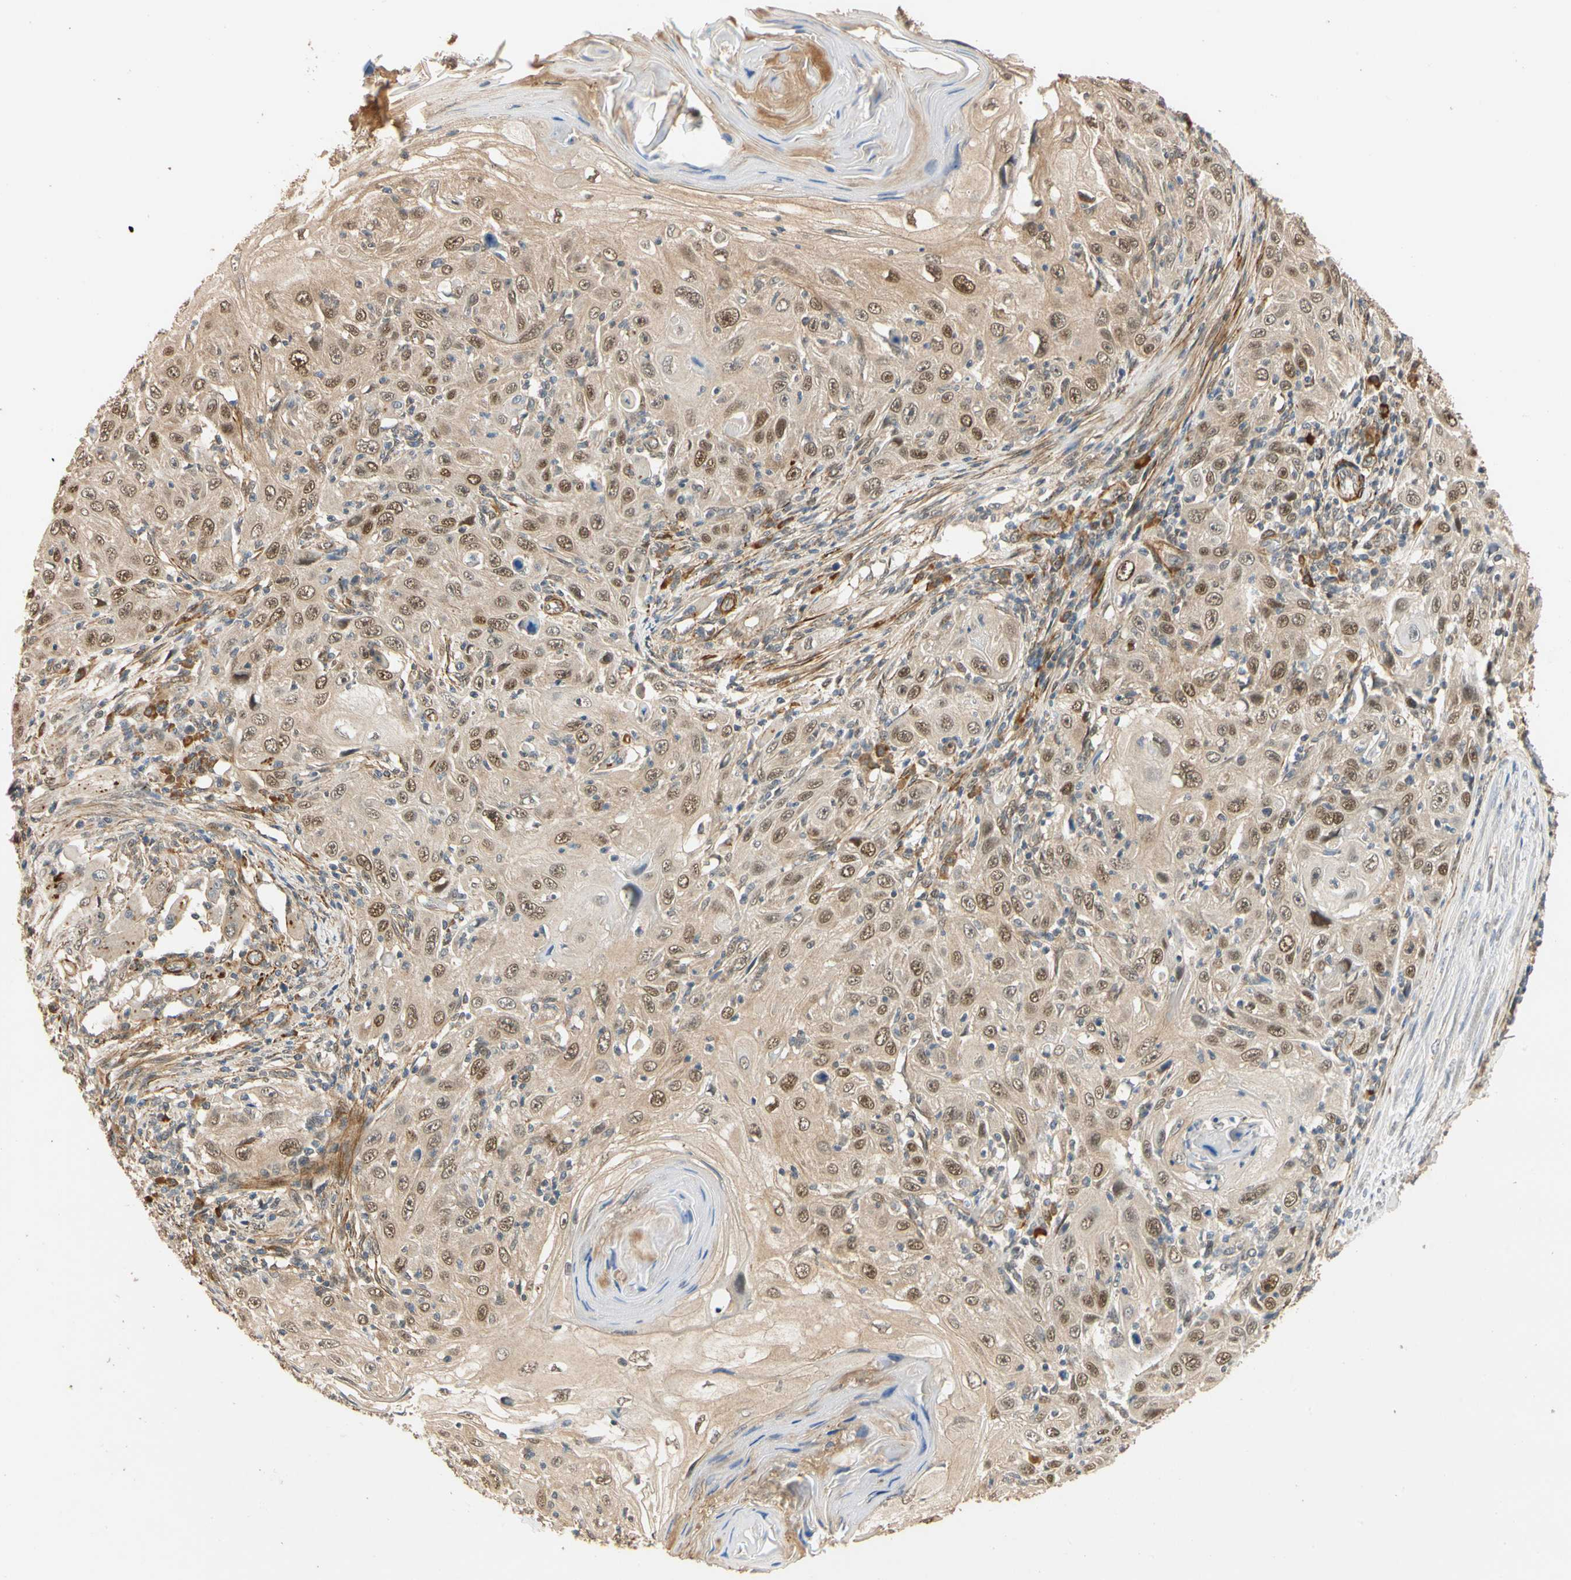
{"staining": {"intensity": "moderate", "quantity": "25%-75%", "location": "nuclear"}, "tissue": "skin cancer", "cell_type": "Tumor cells", "image_type": "cancer", "snomed": [{"axis": "morphology", "description": "Squamous cell carcinoma, NOS"}, {"axis": "topography", "description": "Skin"}], "caption": "IHC staining of skin cancer (squamous cell carcinoma), which reveals medium levels of moderate nuclear staining in approximately 25%-75% of tumor cells indicating moderate nuclear protein staining. The staining was performed using DAB (3,3'-diaminobenzidine) (brown) for protein detection and nuclei were counterstained in hematoxylin (blue).", "gene": "QSER1", "patient": {"sex": "female", "age": 88}}